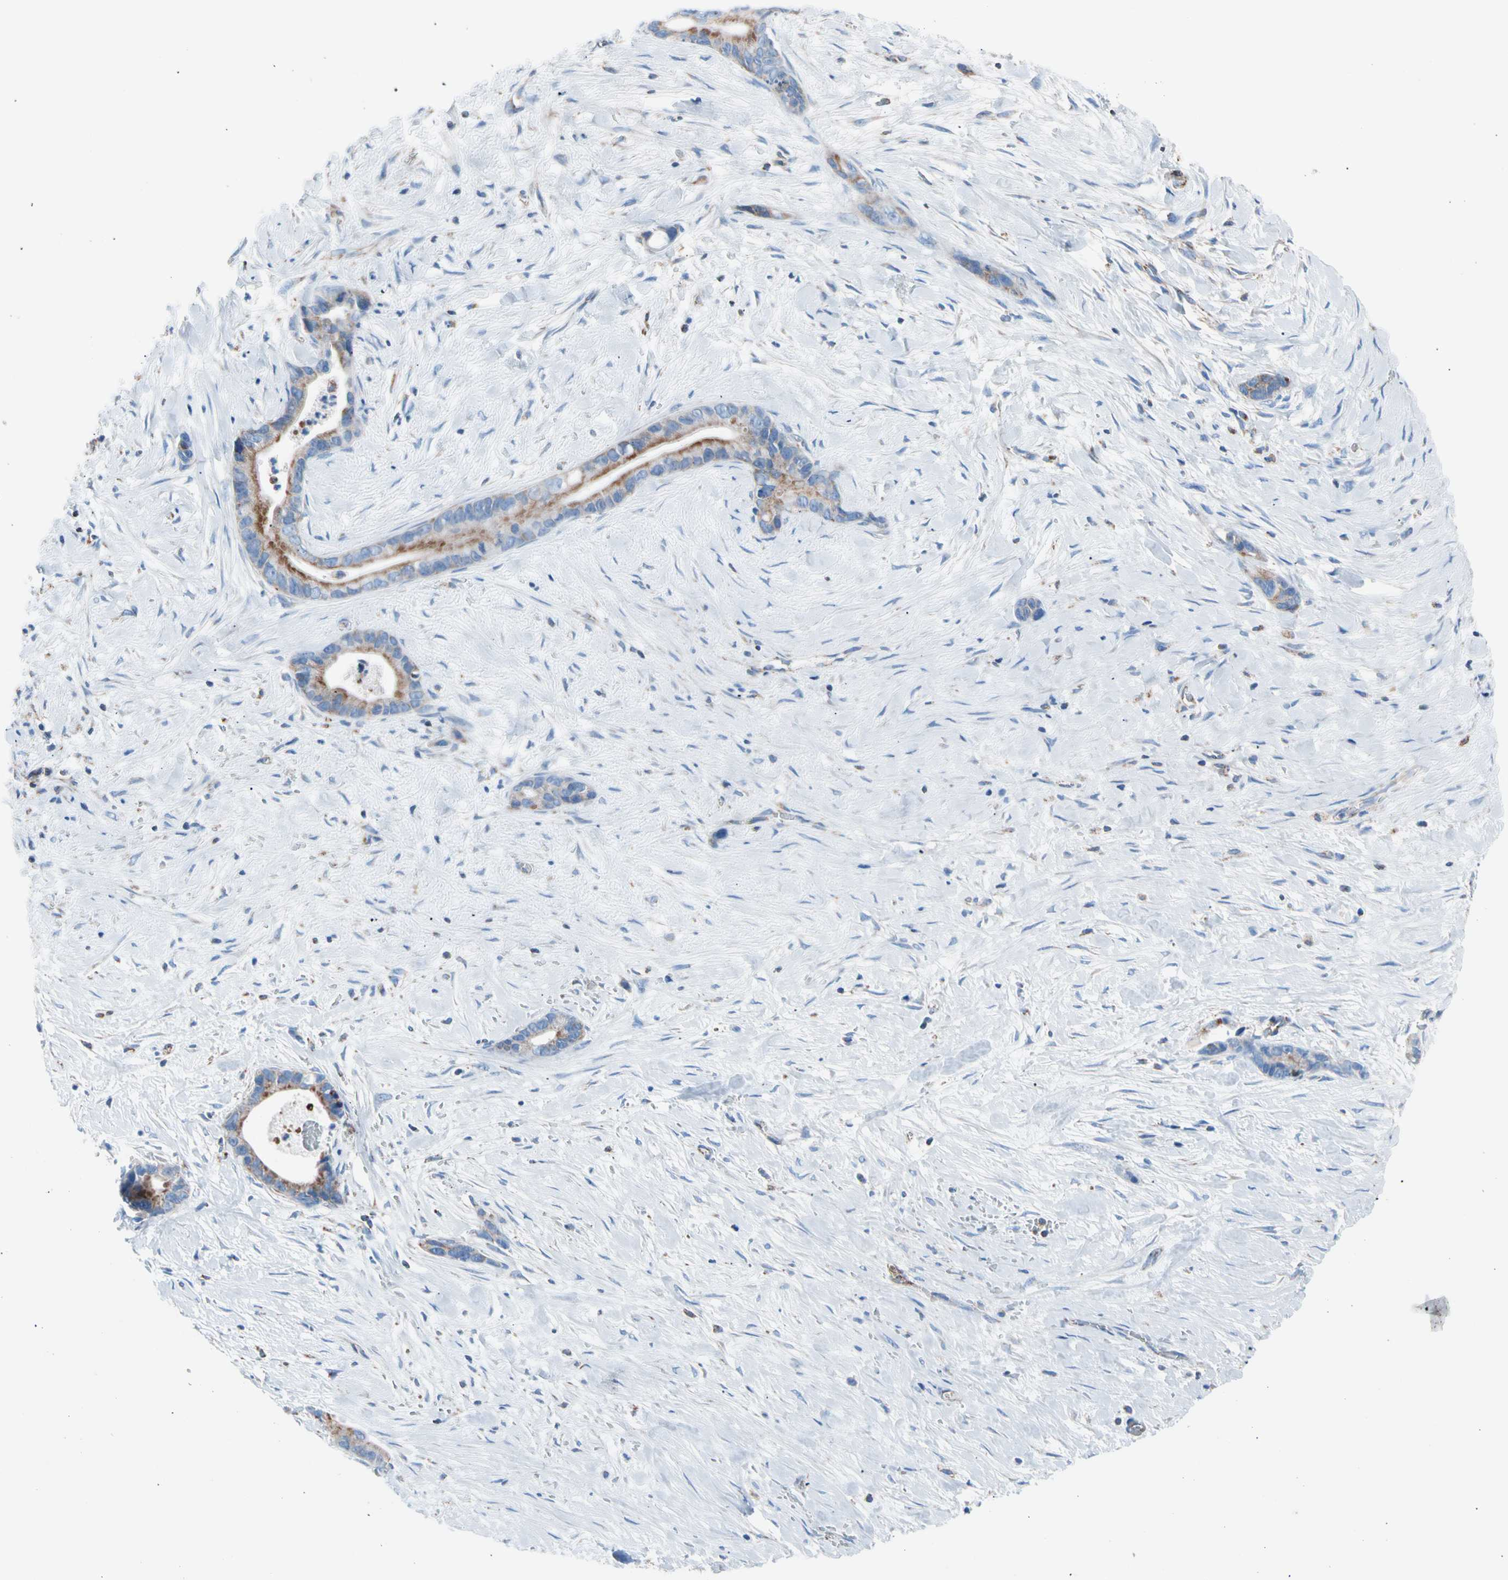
{"staining": {"intensity": "moderate", "quantity": "25%-75%", "location": "cytoplasmic/membranous"}, "tissue": "liver cancer", "cell_type": "Tumor cells", "image_type": "cancer", "snomed": [{"axis": "morphology", "description": "Cholangiocarcinoma"}, {"axis": "topography", "description": "Liver"}], "caption": "DAB (3,3'-diaminobenzidine) immunohistochemical staining of human cholangiocarcinoma (liver) shows moderate cytoplasmic/membranous protein positivity in approximately 25%-75% of tumor cells. The staining was performed using DAB to visualize the protein expression in brown, while the nuclei were stained in blue with hematoxylin (Magnification: 20x).", "gene": "HK1", "patient": {"sex": "female", "age": 55}}